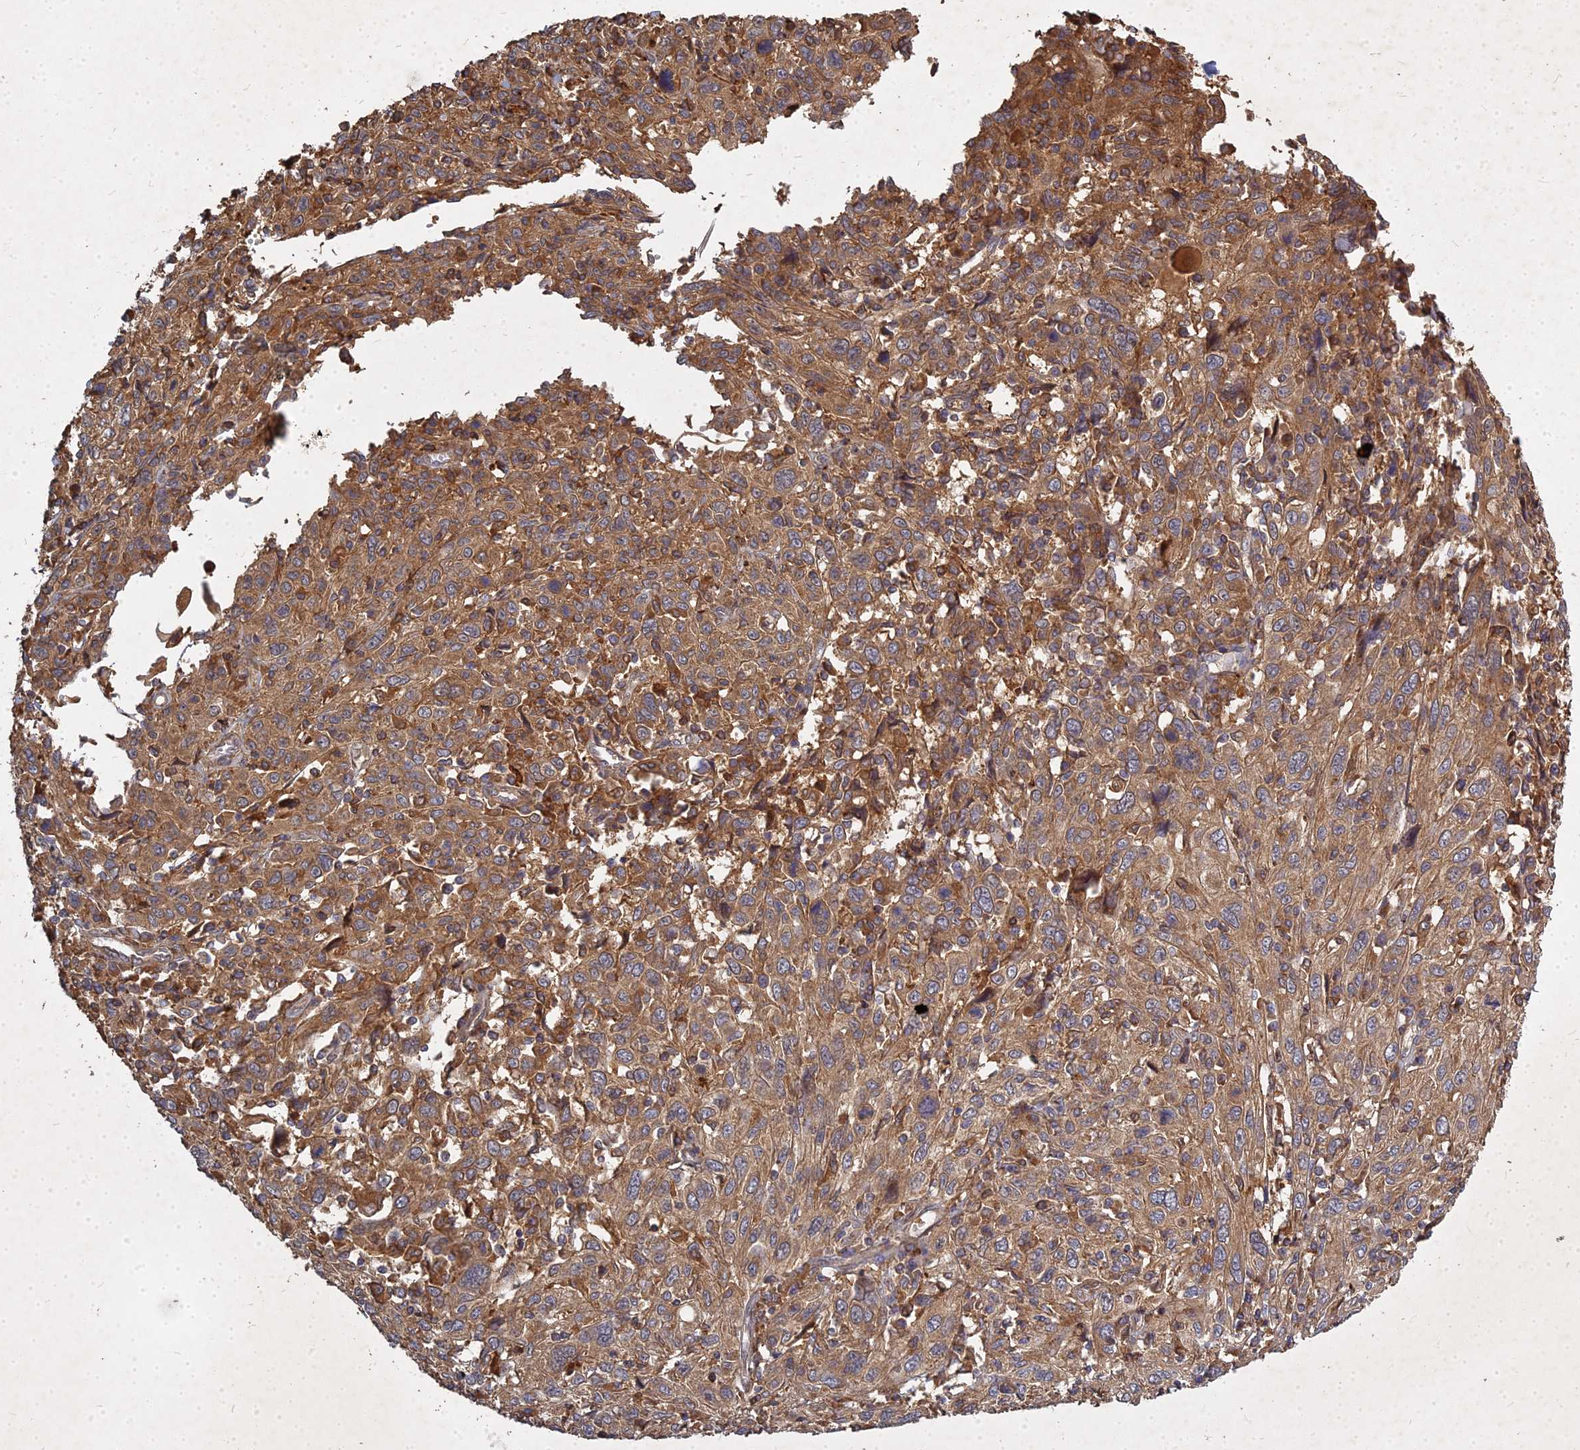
{"staining": {"intensity": "moderate", "quantity": ">75%", "location": "cytoplasmic/membranous"}, "tissue": "cervical cancer", "cell_type": "Tumor cells", "image_type": "cancer", "snomed": [{"axis": "morphology", "description": "Squamous cell carcinoma, NOS"}, {"axis": "topography", "description": "Cervix"}], "caption": "This is an image of immunohistochemistry (IHC) staining of cervical squamous cell carcinoma, which shows moderate staining in the cytoplasmic/membranous of tumor cells.", "gene": "UBE2W", "patient": {"sex": "female", "age": 46}}